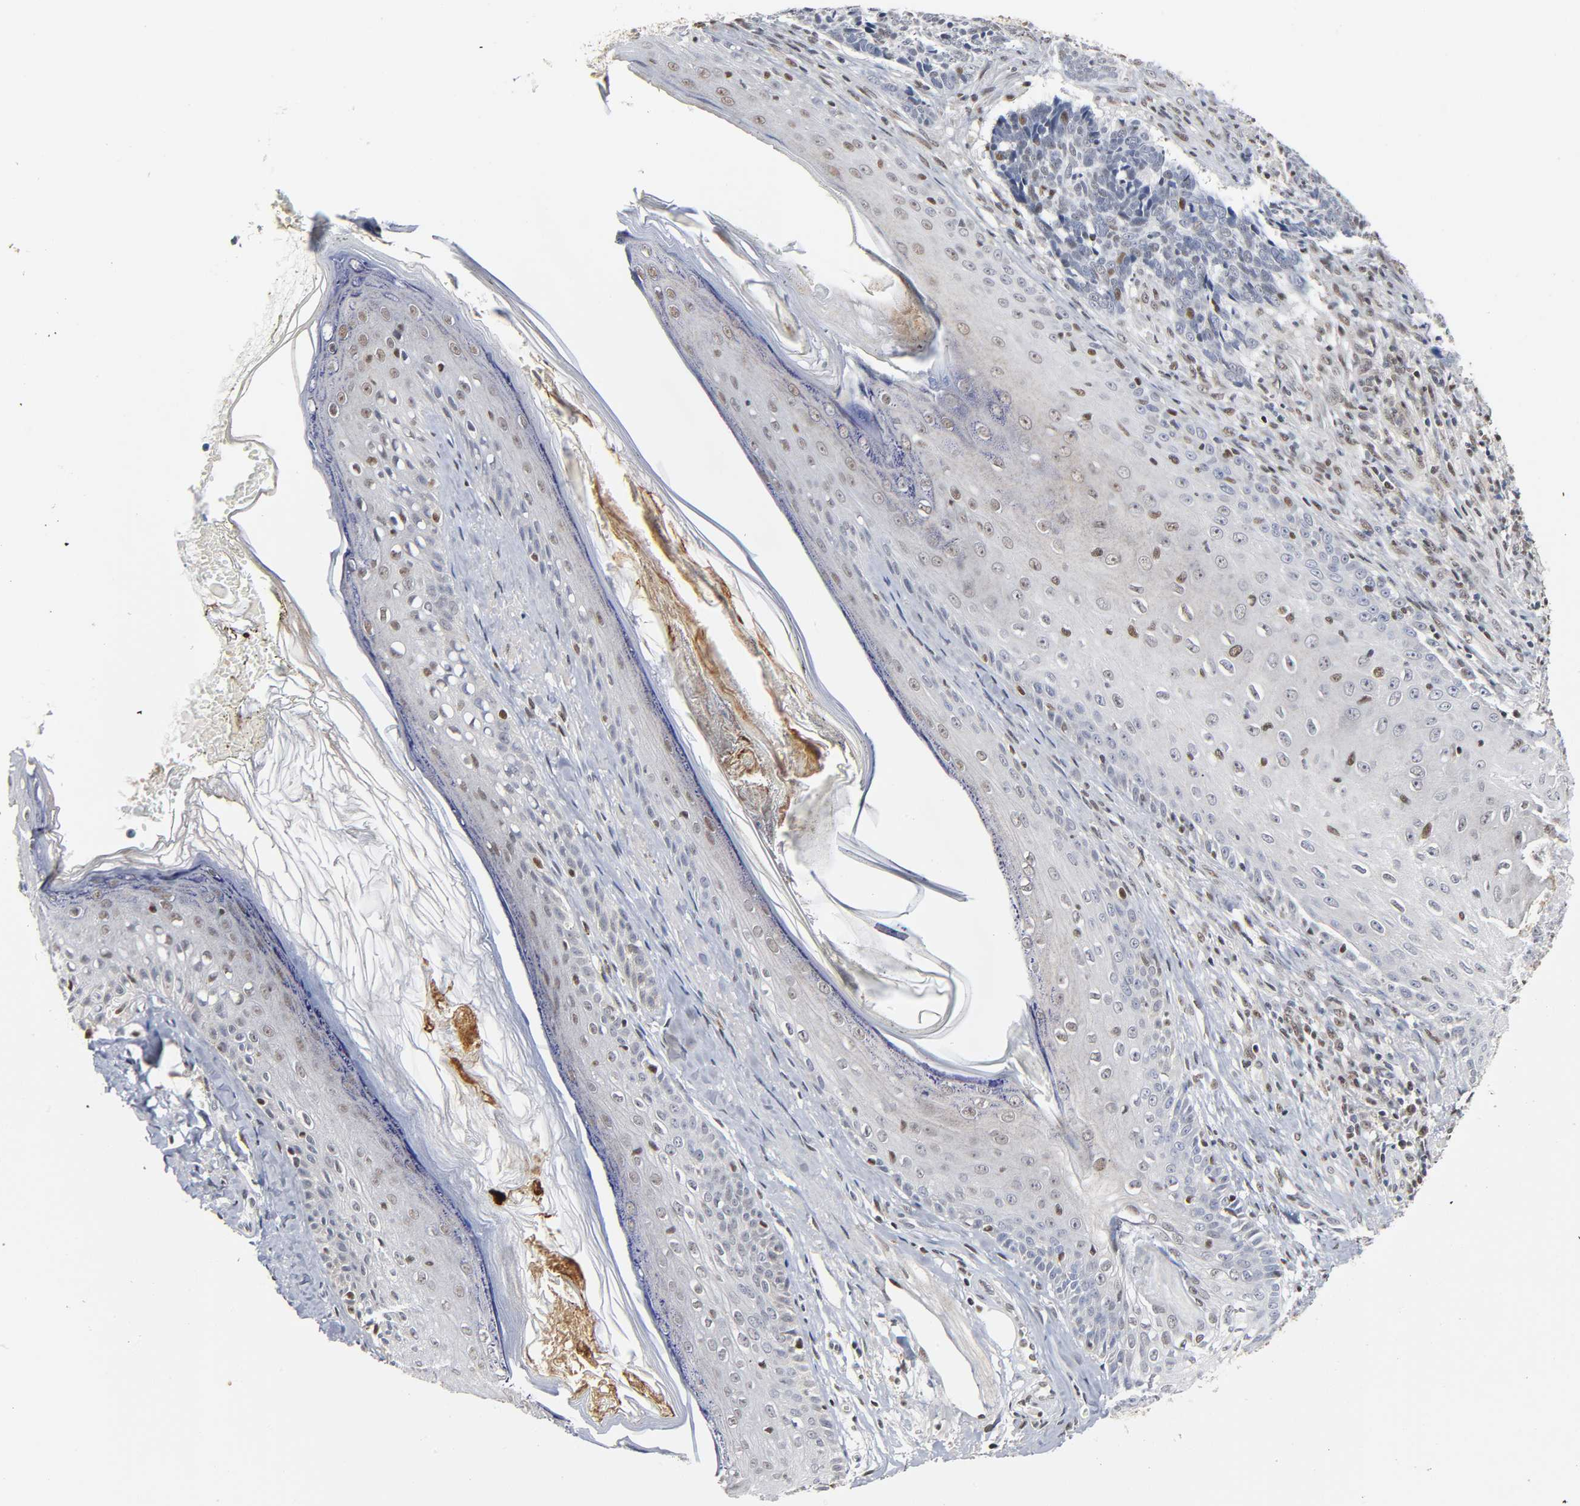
{"staining": {"intensity": "weak", "quantity": "25%-75%", "location": "nuclear"}, "tissue": "skin cancer", "cell_type": "Tumor cells", "image_type": "cancer", "snomed": [{"axis": "morphology", "description": "Basal cell carcinoma"}, {"axis": "topography", "description": "Skin"}], "caption": "Protein expression analysis of basal cell carcinoma (skin) reveals weak nuclear positivity in approximately 25%-75% of tumor cells.", "gene": "KAT2B", "patient": {"sex": "male", "age": 84}}